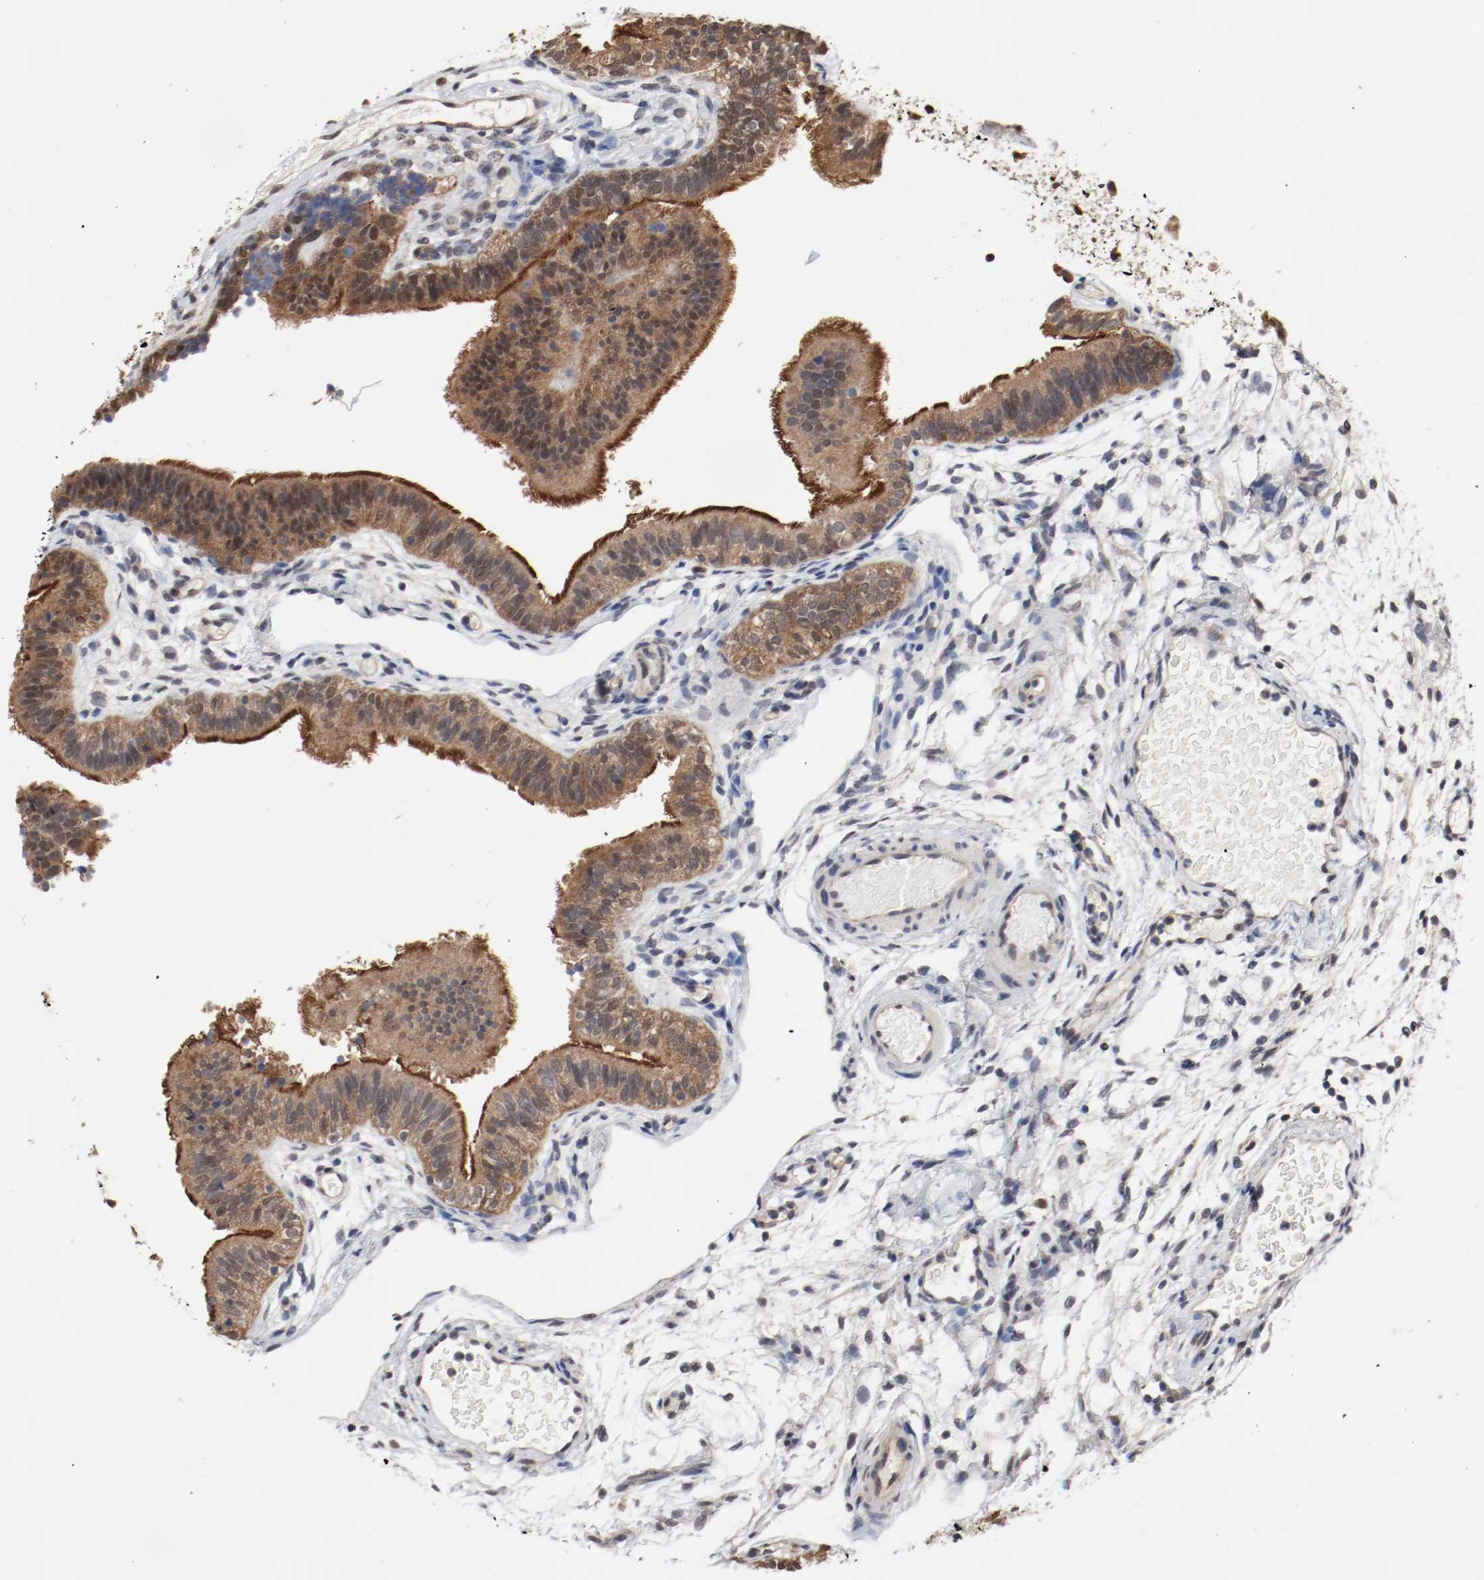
{"staining": {"intensity": "strong", "quantity": ">75%", "location": "cytoplasmic/membranous,nuclear"}, "tissue": "fallopian tube", "cell_type": "Glandular cells", "image_type": "normal", "snomed": [{"axis": "morphology", "description": "Normal tissue, NOS"}, {"axis": "morphology", "description": "Dermoid, NOS"}, {"axis": "topography", "description": "Fallopian tube"}], "caption": "The photomicrograph displays immunohistochemical staining of benign fallopian tube. There is strong cytoplasmic/membranous,nuclear expression is appreciated in about >75% of glandular cells. (Brightfield microscopy of DAB IHC at high magnification).", "gene": "AFG3L2", "patient": {"sex": "female", "age": 33}}